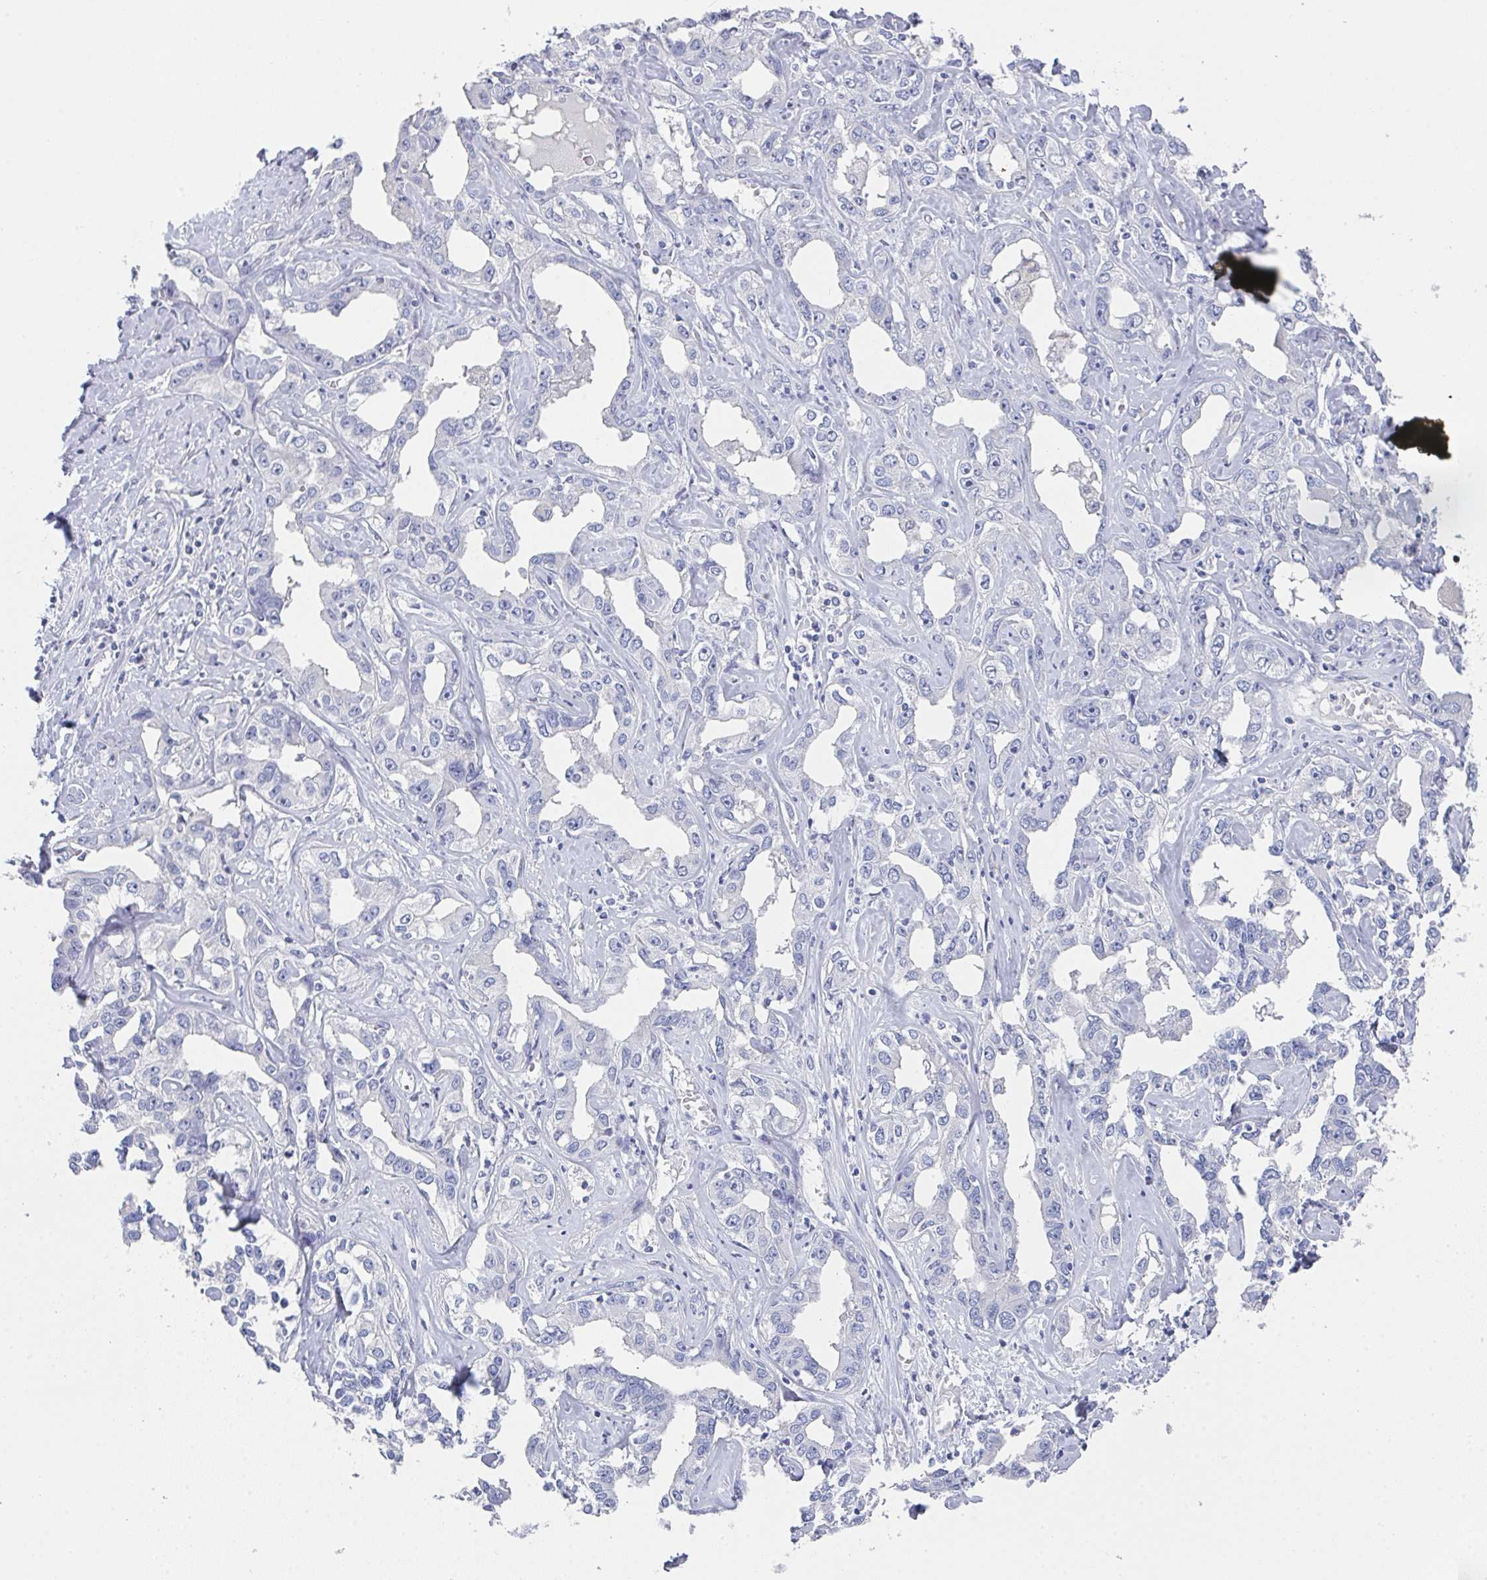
{"staining": {"intensity": "negative", "quantity": "none", "location": "none"}, "tissue": "liver cancer", "cell_type": "Tumor cells", "image_type": "cancer", "snomed": [{"axis": "morphology", "description": "Cholangiocarcinoma"}, {"axis": "topography", "description": "Liver"}], "caption": "Immunohistochemistry of liver cancer (cholangiocarcinoma) reveals no expression in tumor cells.", "gene": "NOXRED1", "patient": {"sex": "male", "age": 59}}